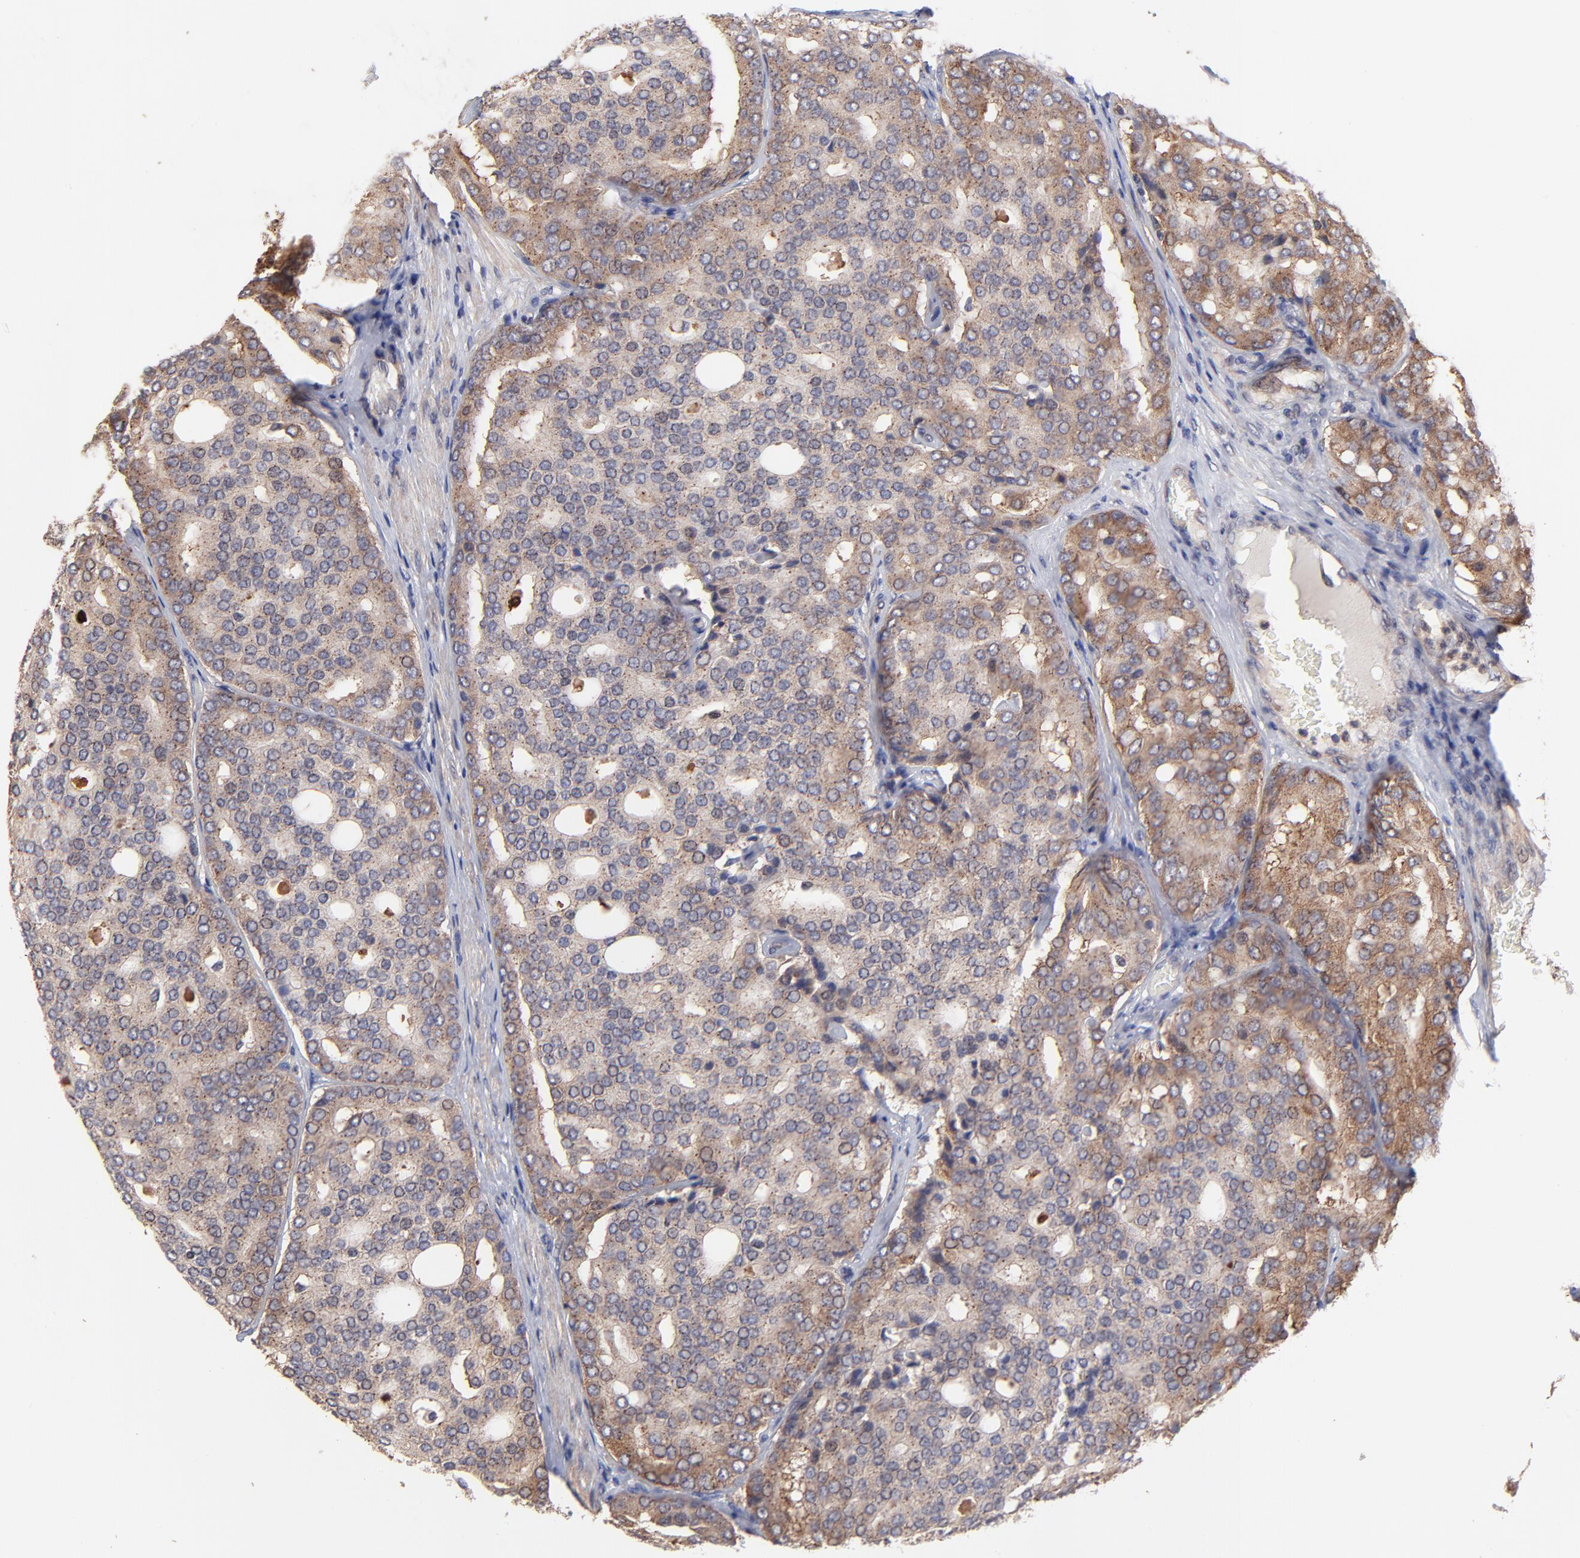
{"staining": {"intensity": "moderate", "quantity": ">75%", "location": "cytoplasmic/membranous"}, "tissue": "prostate cancer", "cell_type": "Tumor cells", "image_type": "cancer", "snomed": [{"axis": "morphology", "description": "Adenocarcinoma, High grade"}, {"axis": "topography", "description": "Prostate"}], "caption": "Protein analysis of prostate cancer (high-grade adenocarcinoma) tissue exhibits moderate cytoplasmic/membranous positivity in approximately >75% of tumor cells.", "gene": "BAIAP2L2", "patient": {"sex": "male", "age": 64}}